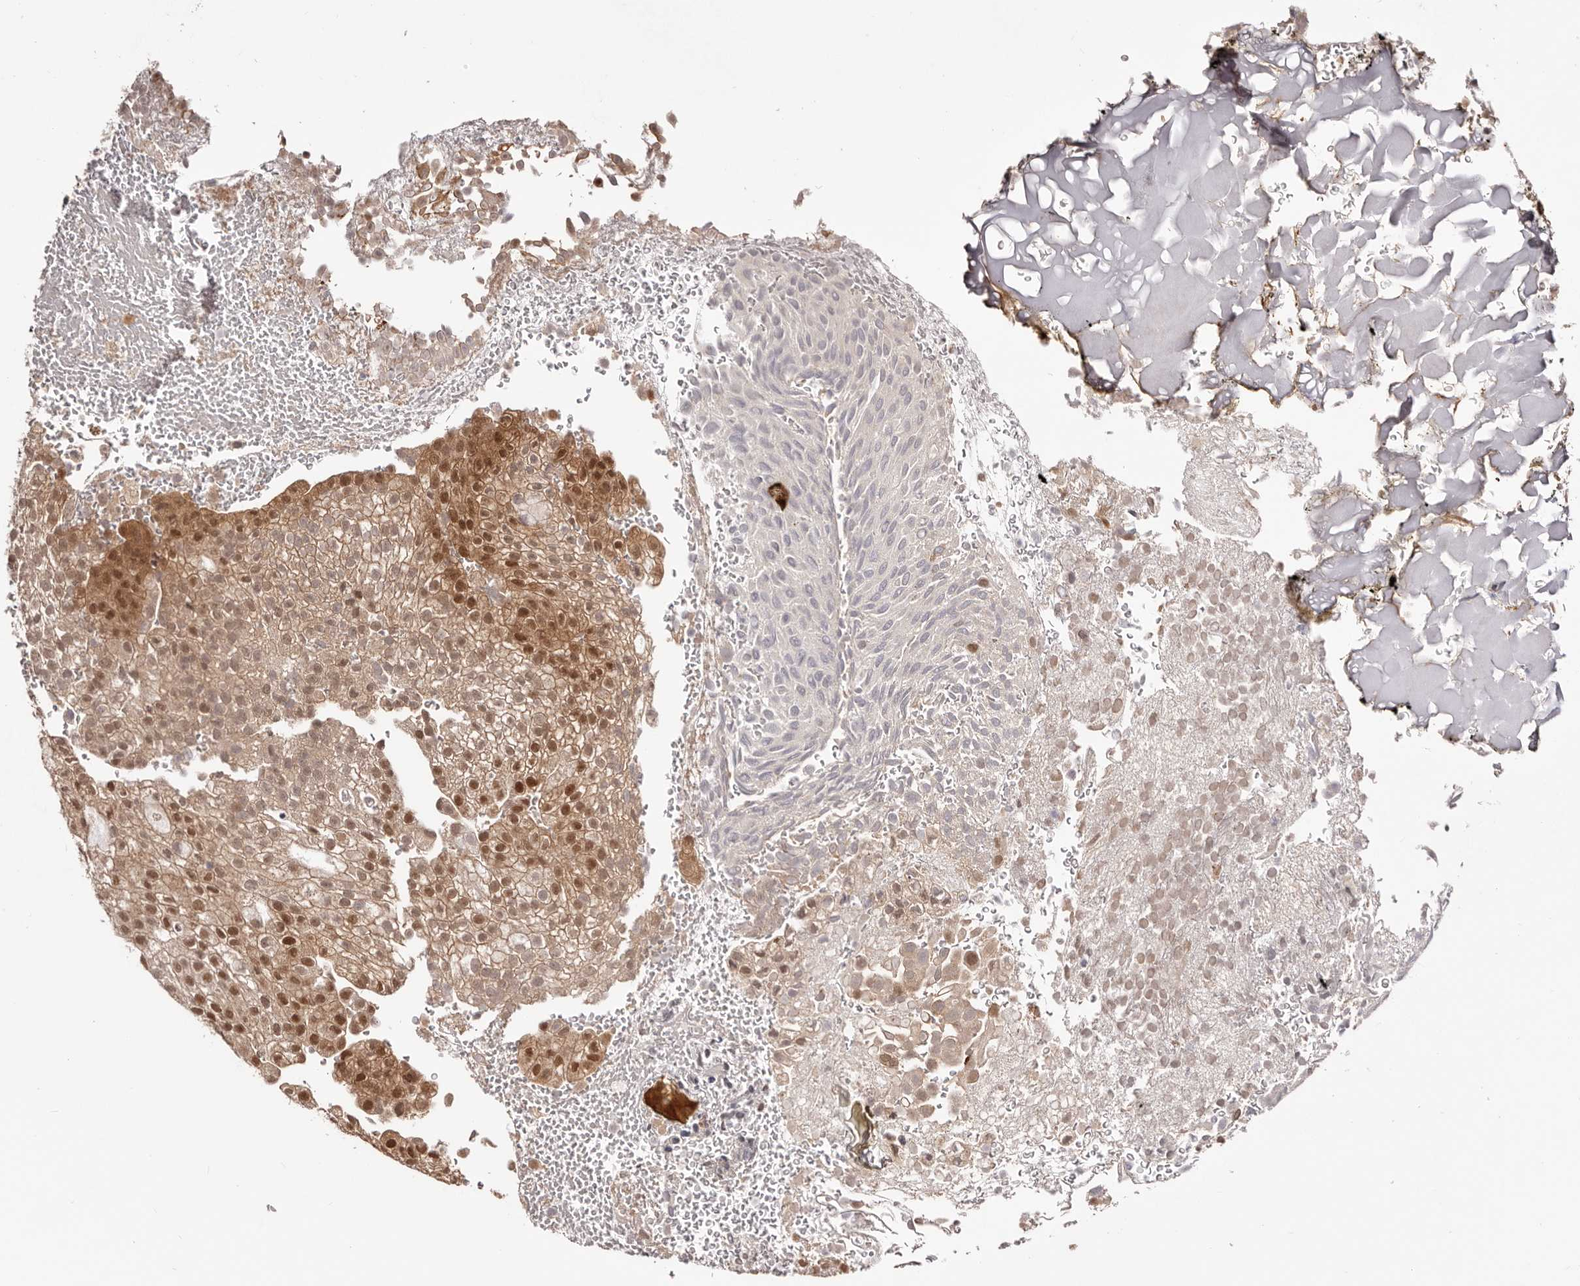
{"staining": {"intensity": "moderate", "quantity": ">75%", "location": "cytoplasmic/membranous,nuclear"}, "tissue": "urothelial cancer", "cell_type": "Tumor cells", "image_type": "cancer", "snomed": [{"axis": "morphology", "description": "Urothelial carcinoma, Low grade"}, {"axis": "topography", "description": "Urinary bladder"}], "caption": "Immunohistochemistry (IHC) image of neoplastic tissue: human urothelial cancer stained using IHC demonstrates medium levels of moderate protein expression localized specifically in the cytoplasmic/membranous and nuclear of tumor cells, appearing as a cytoplasmic/membranous and nuclear brown color.", "gene": "EGR3", "patient": {"sex": "male", "age": 78}}